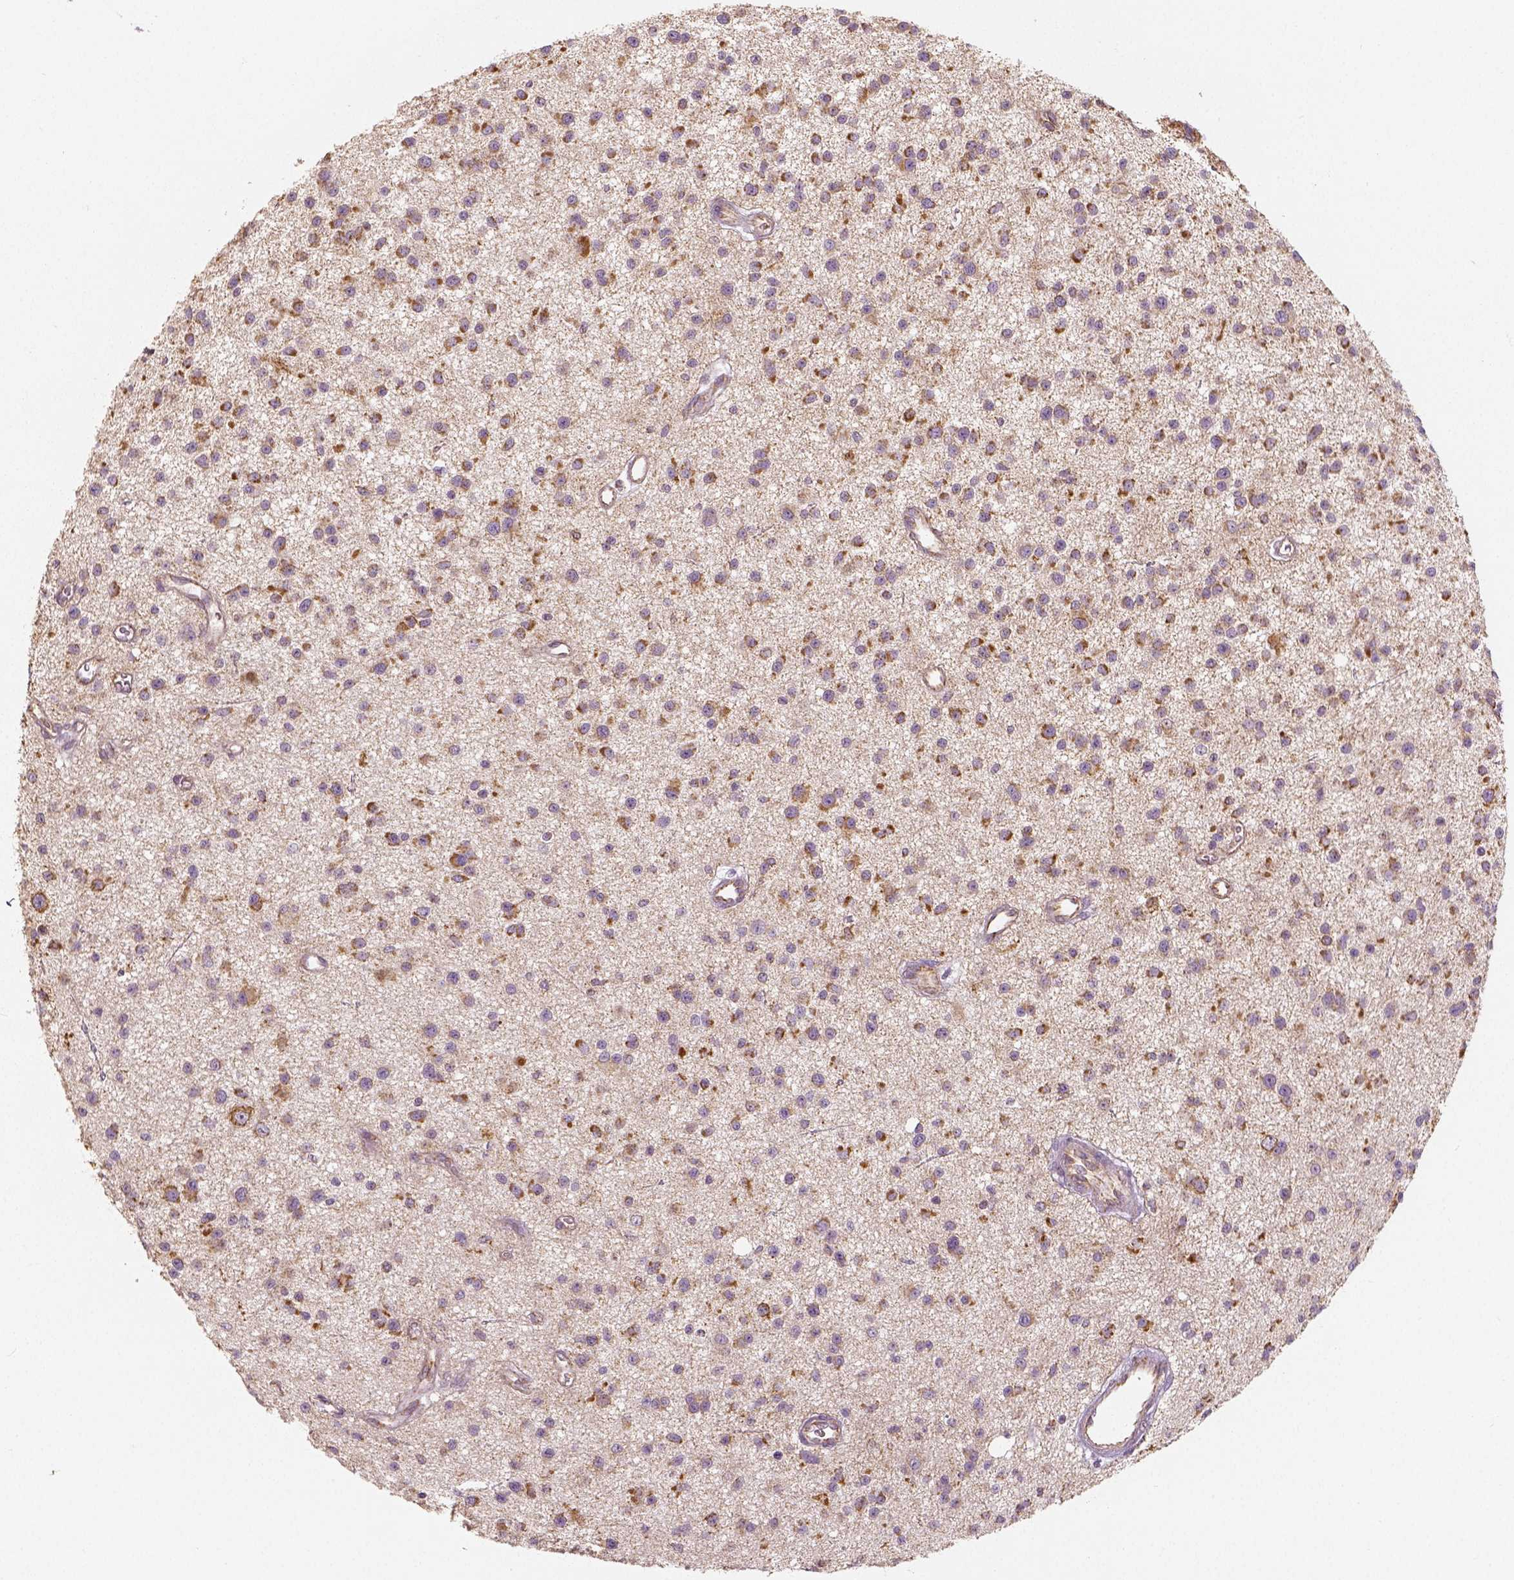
{"staining": {"intensity": "moderate", "quantity": ">75%", "location": "cytoplasmic/membranous"}, "tissue": "glioma", "cell_type": "Tumor cells", "image_type": "cancer", "snomed": [{"axis": "morphology", "description": "Glioma, malignant, Low grade"}, {"axis": "topography", "description": "Brain"}], "caption": "The immunohistochemical stain labels moderate cytoplasmic/membranous staining in tumor cells of malignant low-grade glioma tissue.", "gene": "PGAM5", "patient": {"sex": "male", "age": 43}}